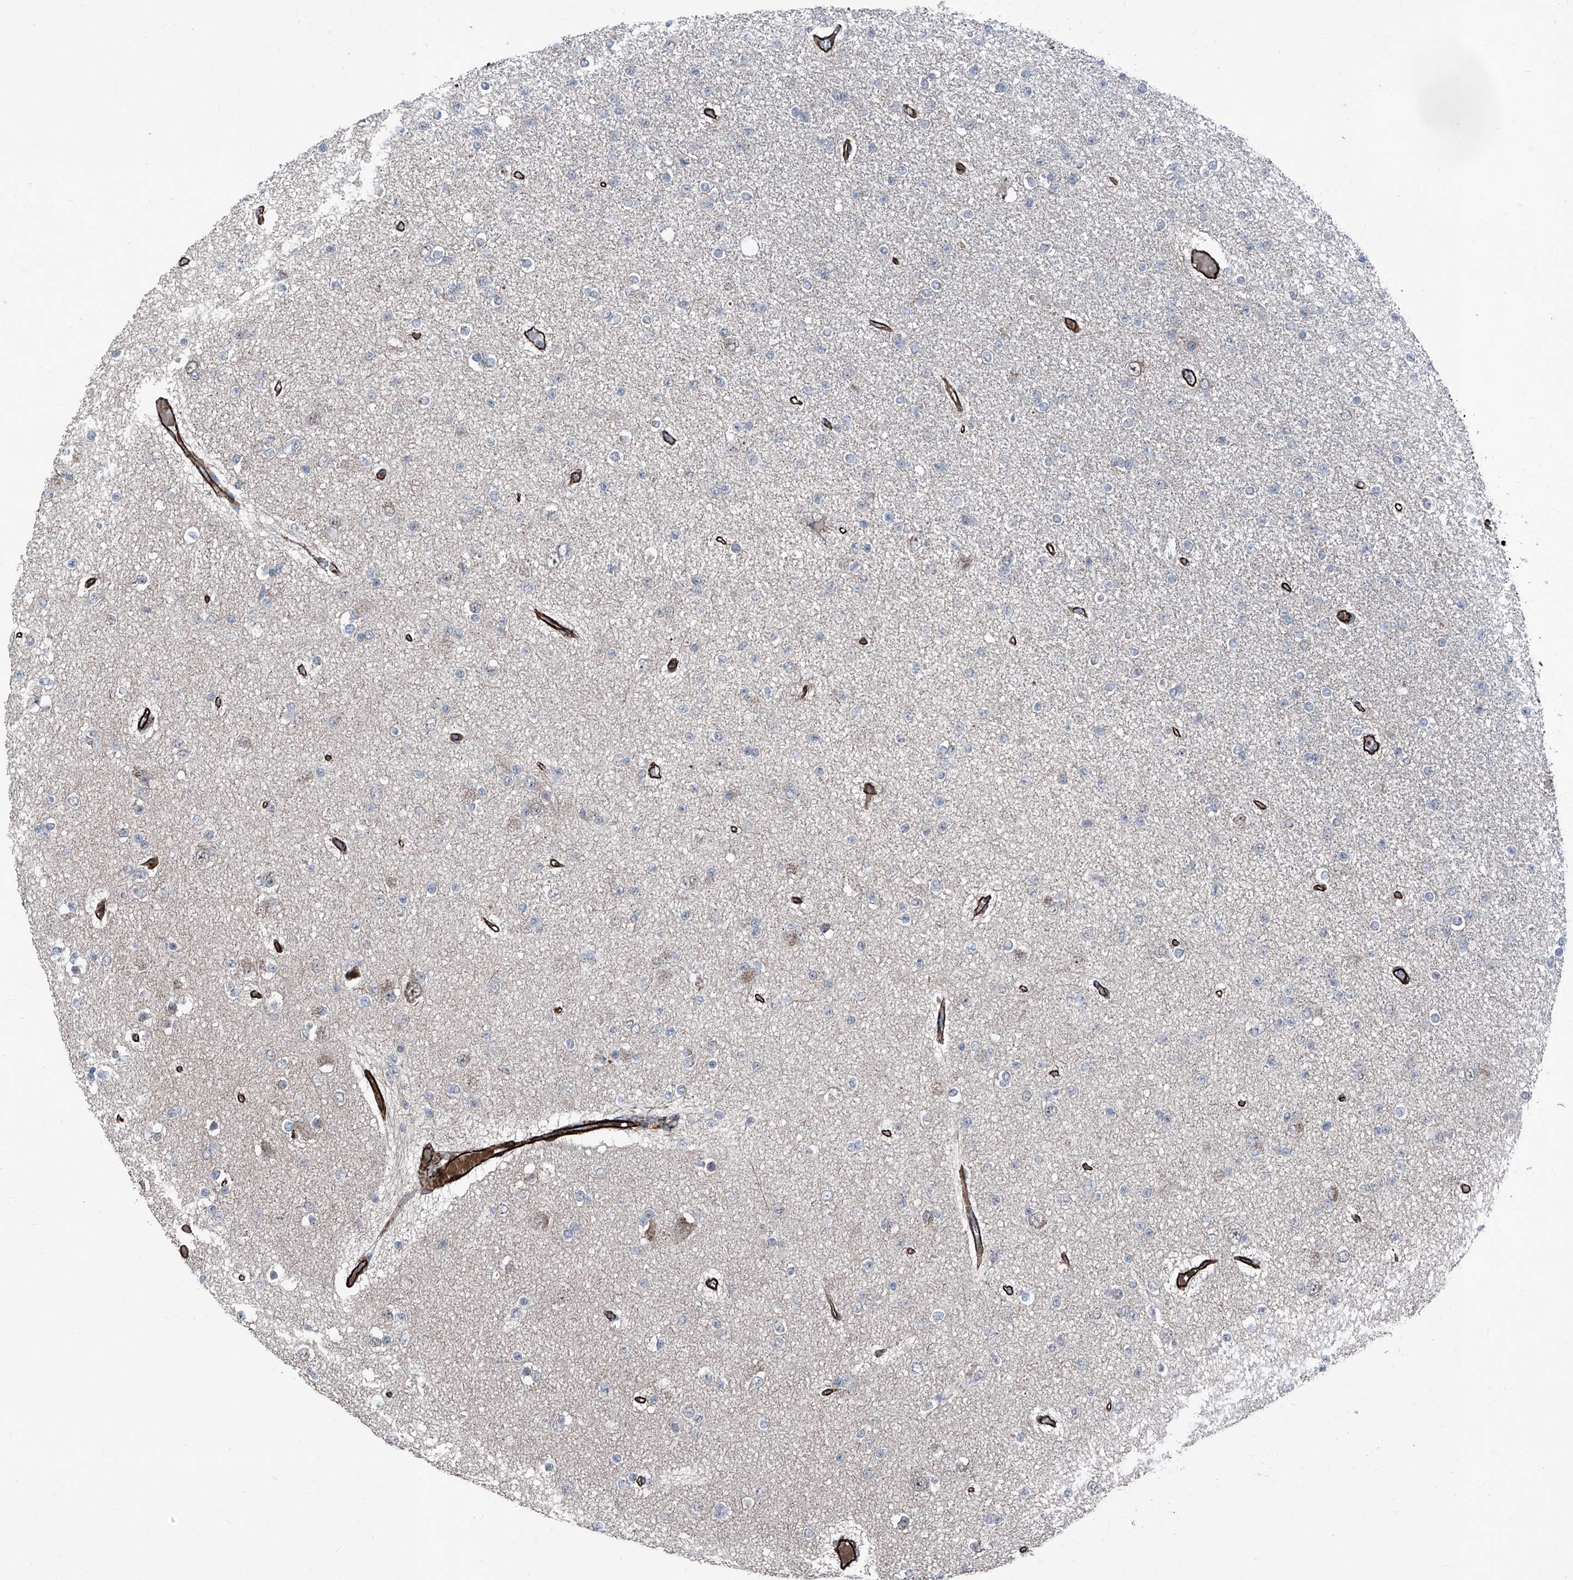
{"staining": {"intensity": "negative", "quantity": "none", "location": "none"}, "tissue": "glioma", "cell_type": "Tumor cells", "image_type": "cancer", "snomed": [{"axis": "morphology", "description": "Glioma, malignant, Low grade"}, {"axis": "topography", "description": "Brain"}], "caption": "This is an immunohistochemistry micrograph of glioma. There is no staining in tumor cells.", "gene": "COA7", "patient": {"sex": "female", "age": 22}}